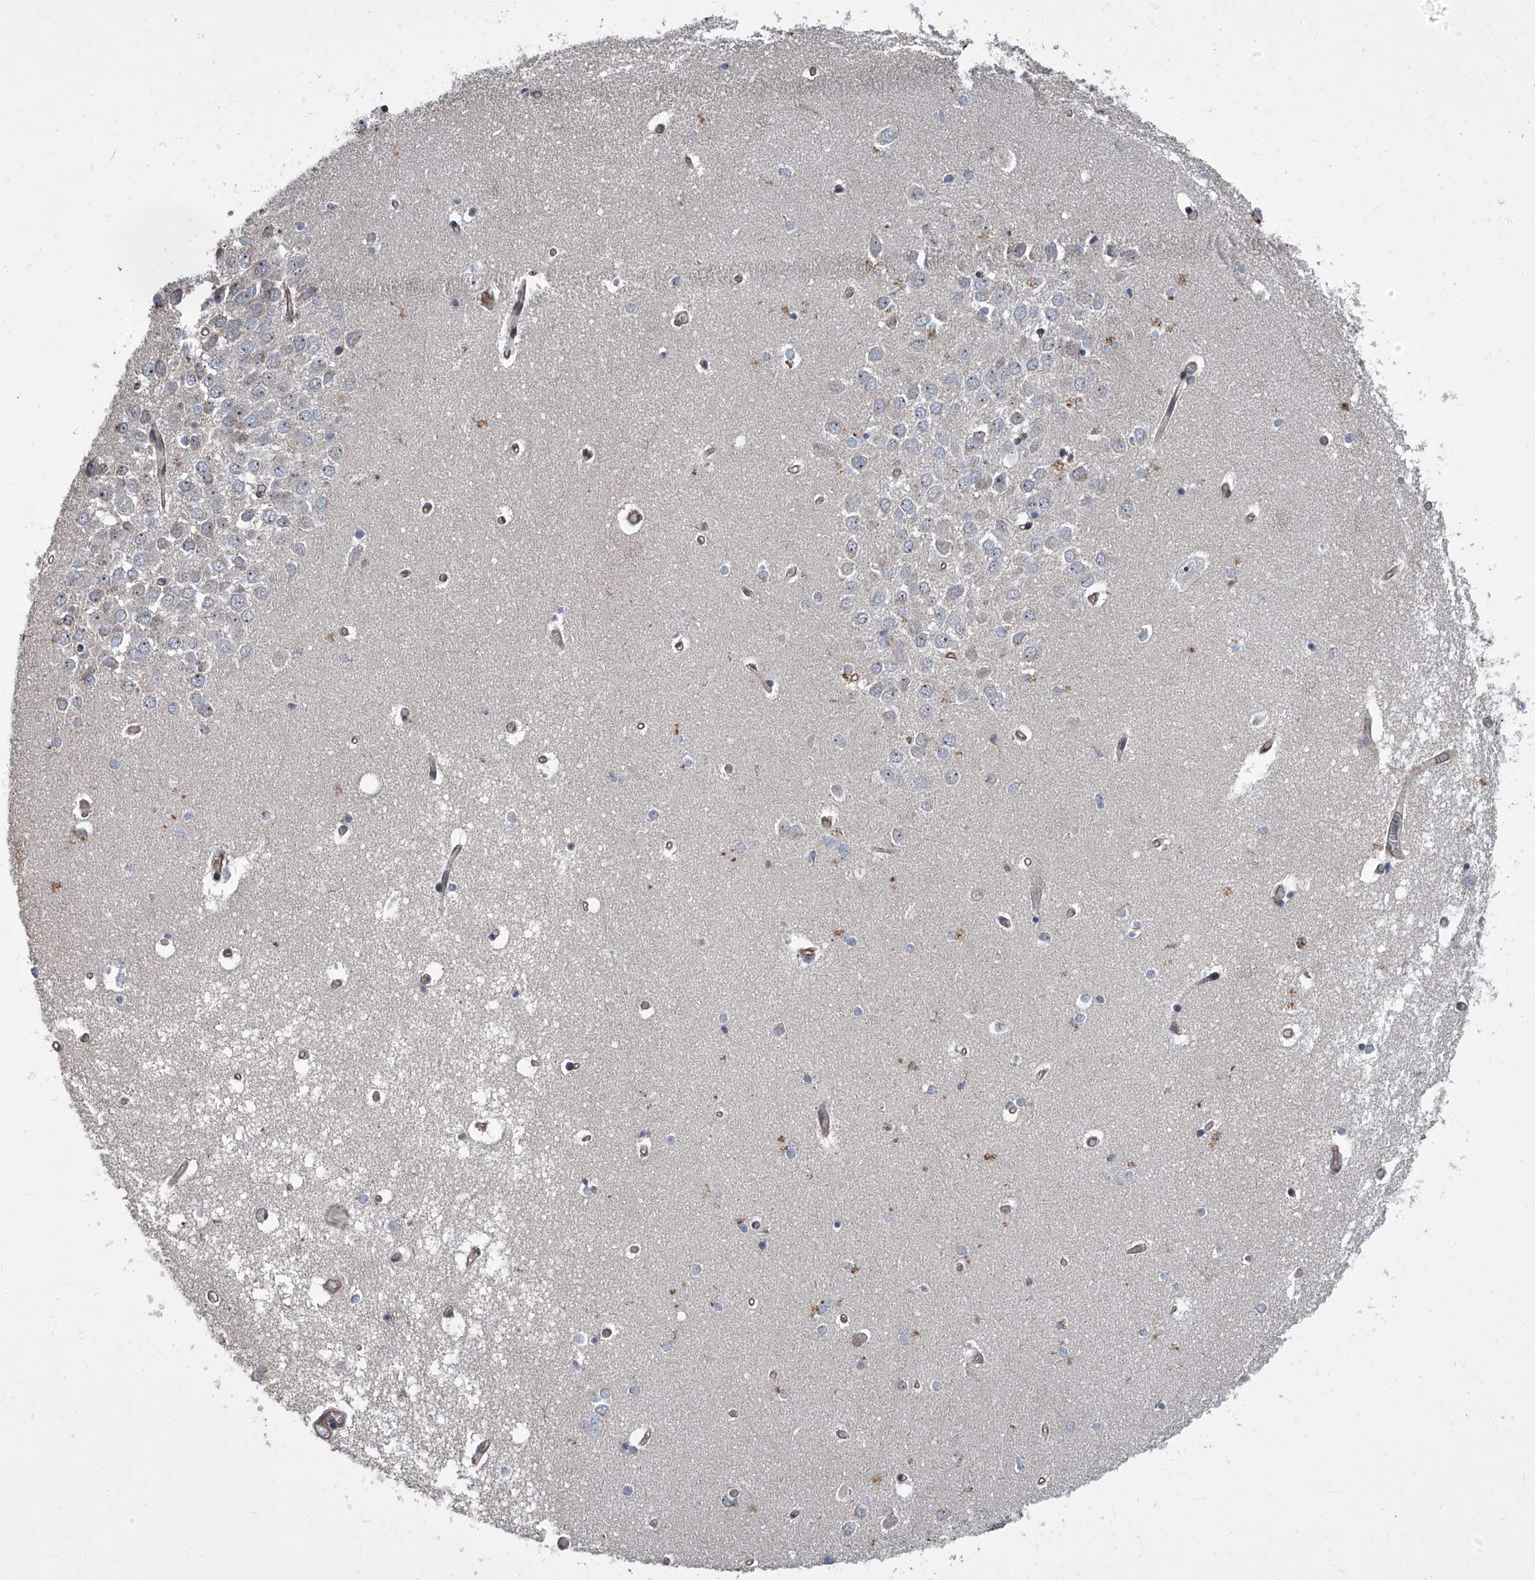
{"staining": {"intensity": "negative", "quantity": "none", "location": "none"}, "tissue": "hippocampus", "cell_type": "Glial cells", "image_type": "normal", "snomed": [{"axis": "morphology", "description": "Normal tissue, NOS"}, {"axis": "topography", "description": "Hippocampus"}], "caption": "Hippocampus stained for a protein using immunohistochemistry (IHC) demonstrates no positivity glial cells.", "gene": "LRRC8C", "patient": {"sex": "male", "age": 70}}